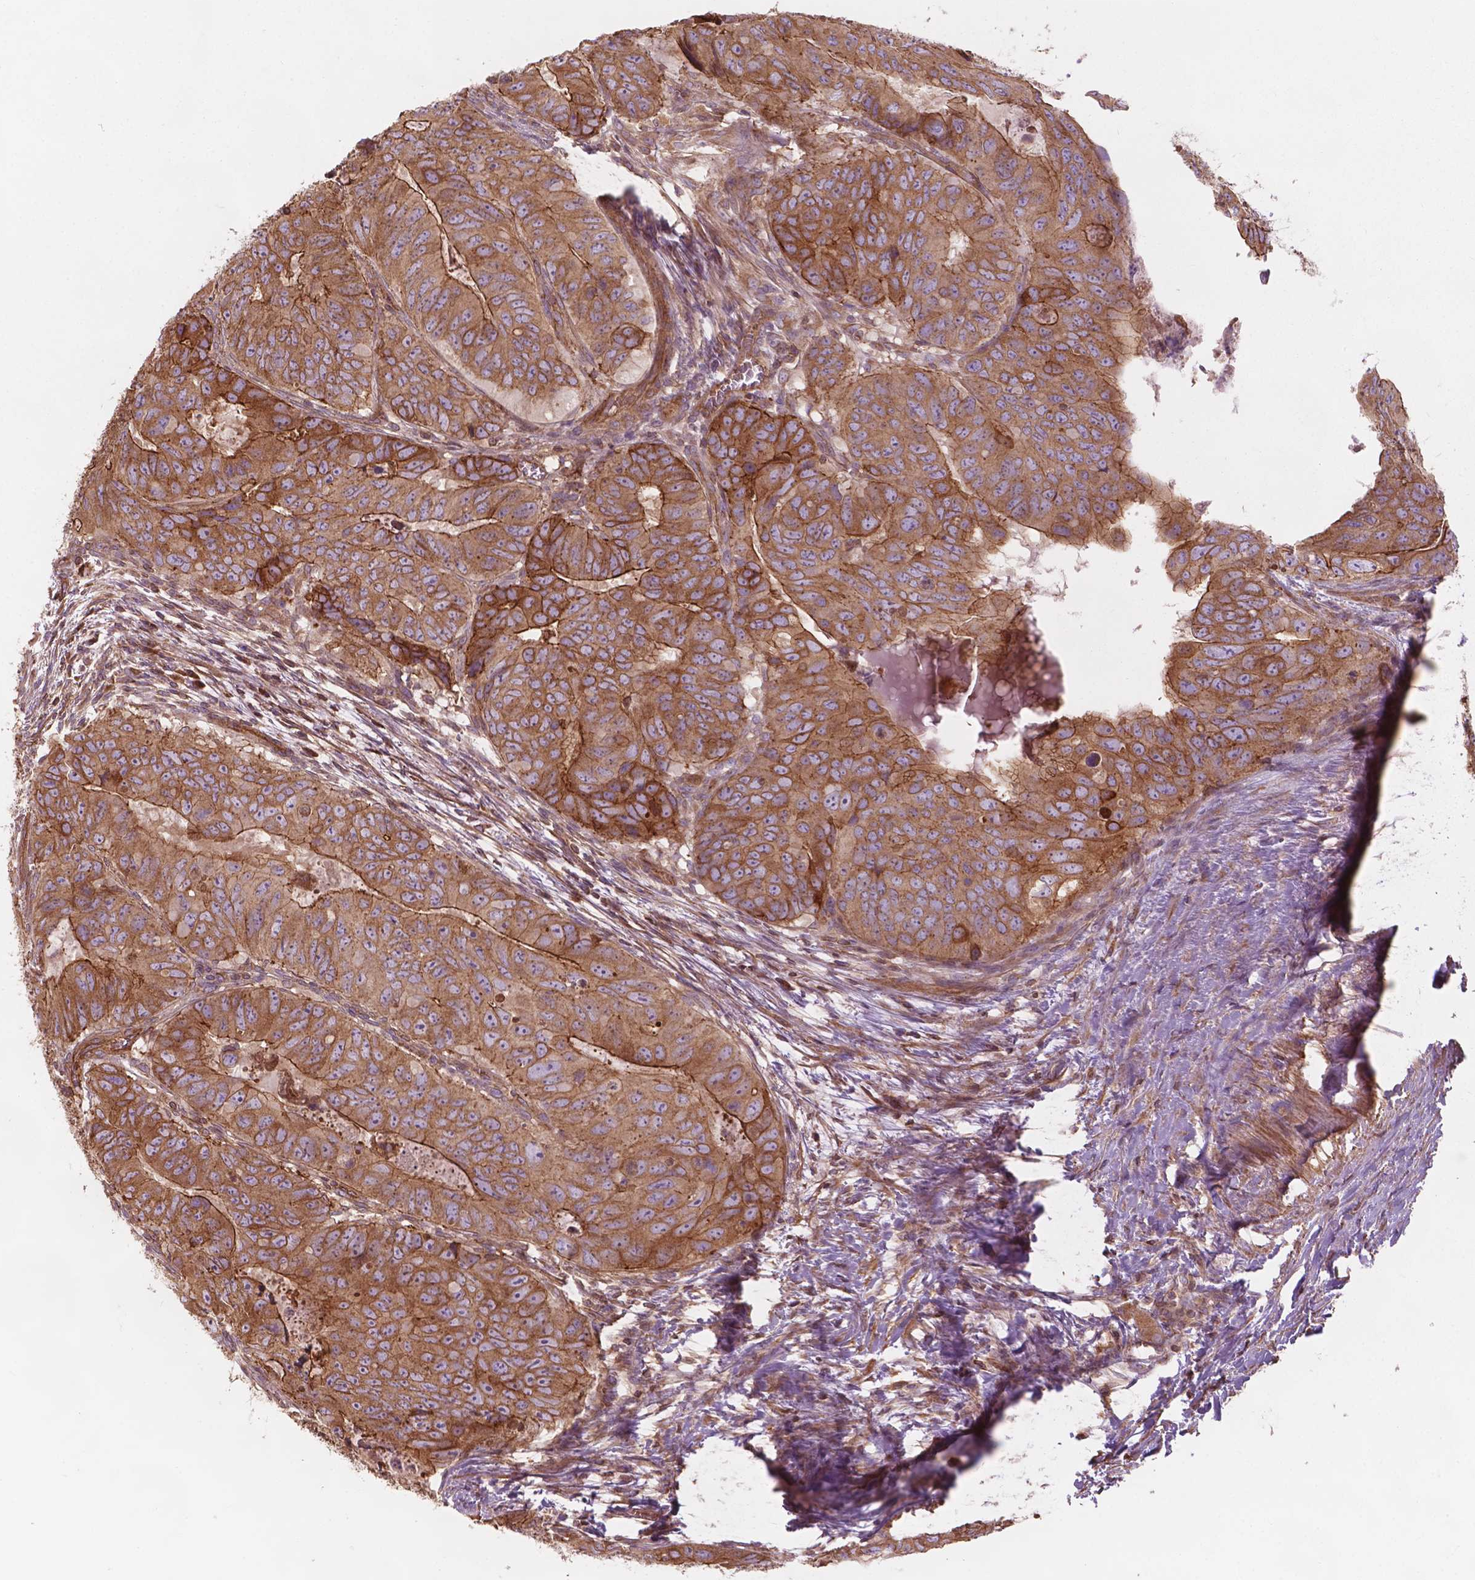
{"staining": {"intensity": "moderate", "quantity": ">75%", "location": "cytoplasmic/membranous"}, "tissue": "colorectal cancer", "cell_type": "Tumor cells", "image_type": "cancer", "snomed": [{"axis": "morphology", "description": "Adenocarcinoma, NOS"}, {"axis": "topography", "description": "Colon"}], "caption": "Adenocarcinoma (colorectal) stained for a protein (brown) demonstrates moderate cytoplasmic/membranous positive positivity in approximately >75% of tumor cells.", "gene": "SURF4", "patient": {"sex": "male", "age": 79}}